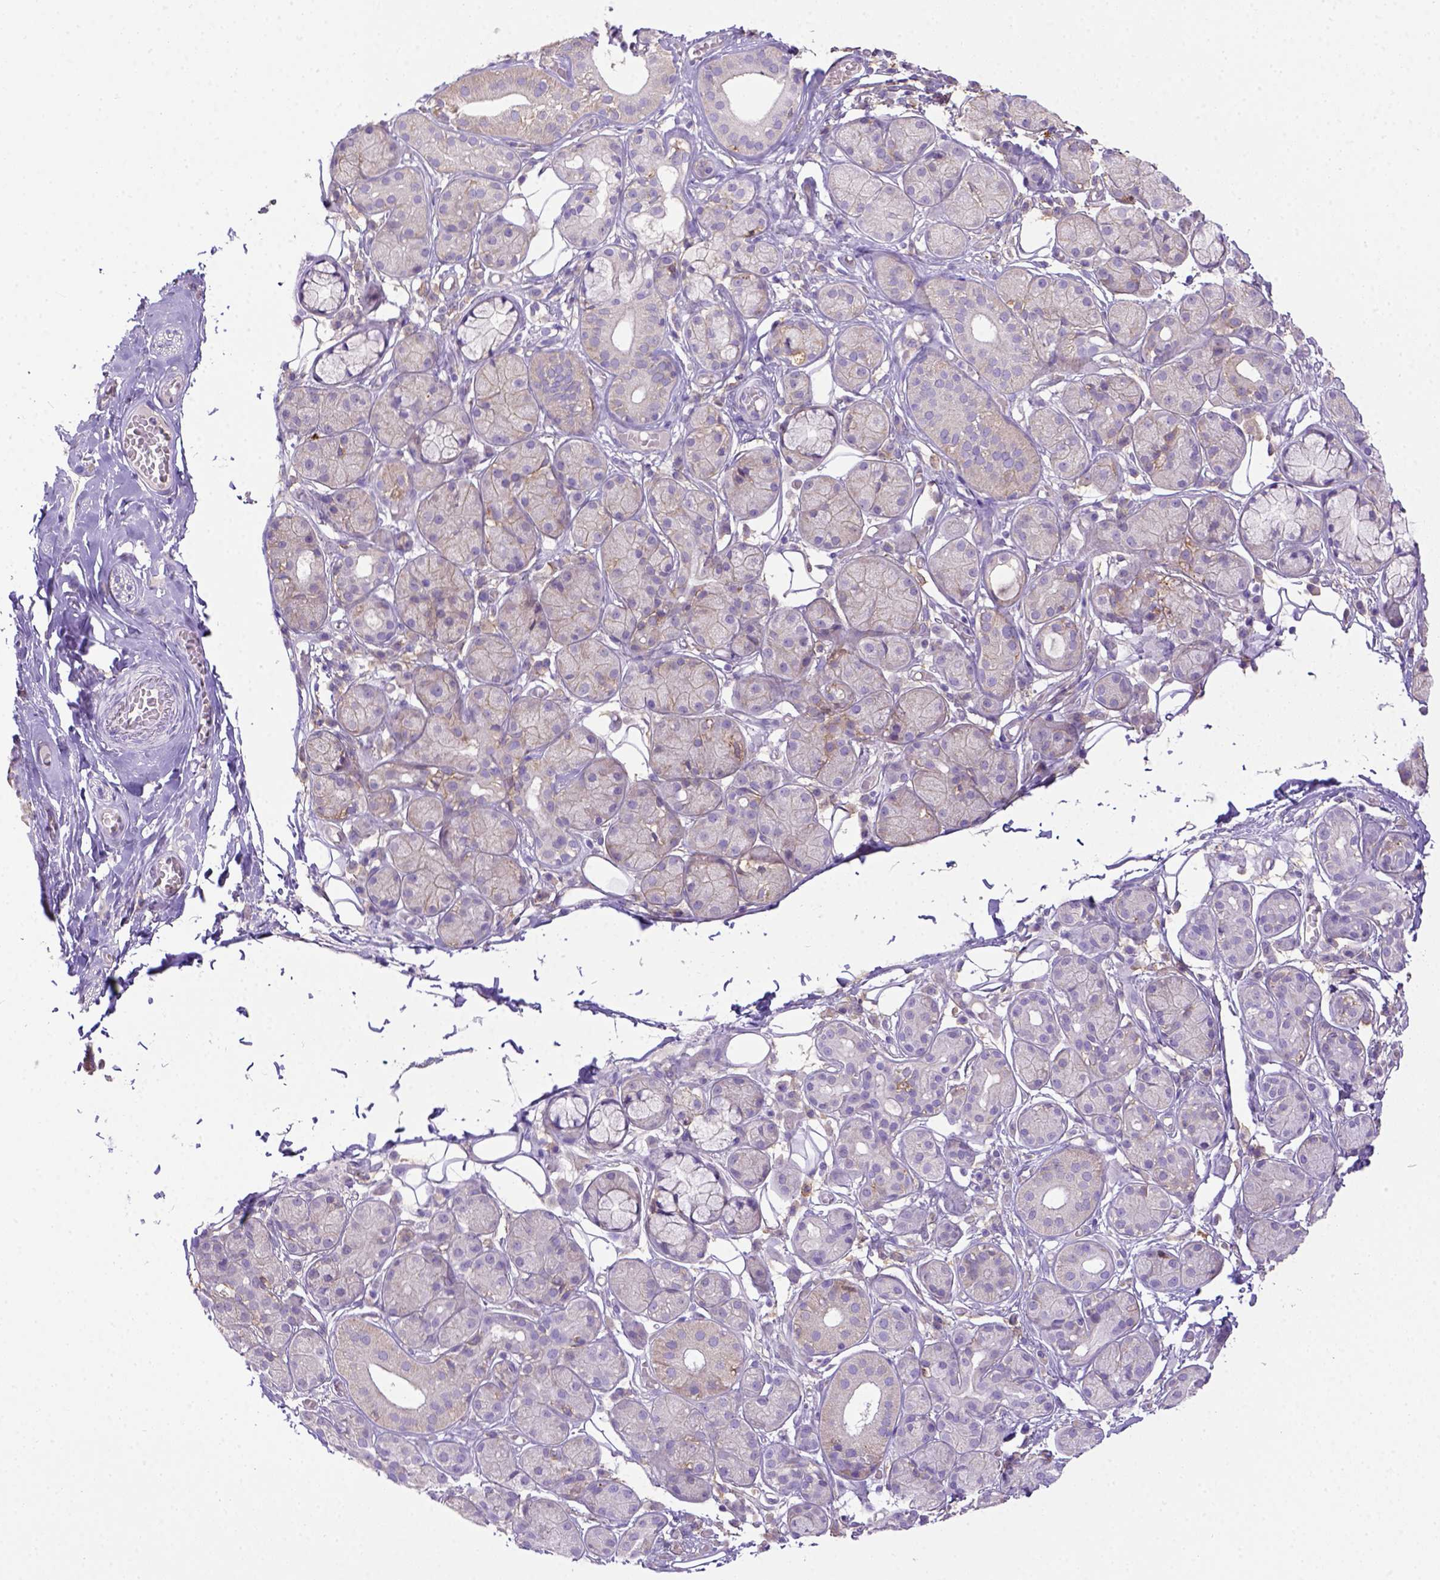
{"staining": {"intensity": "negative", "quantity": "none", "location": "none"}, "tissue": "salivary gland", "cell_type": "Glandular cells", "image_type": "normal", "snomed": [{"axis": "morphology", "description": "Normal tissue, NOS"}, {"axis": "topography", "description": "Salivary gland"}, {"axis": "topography", "description": "Peripheral nerve tissue"}], "caption": "This is an immunohistochemistry image of unremarkable salivary gland. There is no positivity in glandular cells.", "gene": "CD40", "patient": {"sex": "male", "age": 71}}